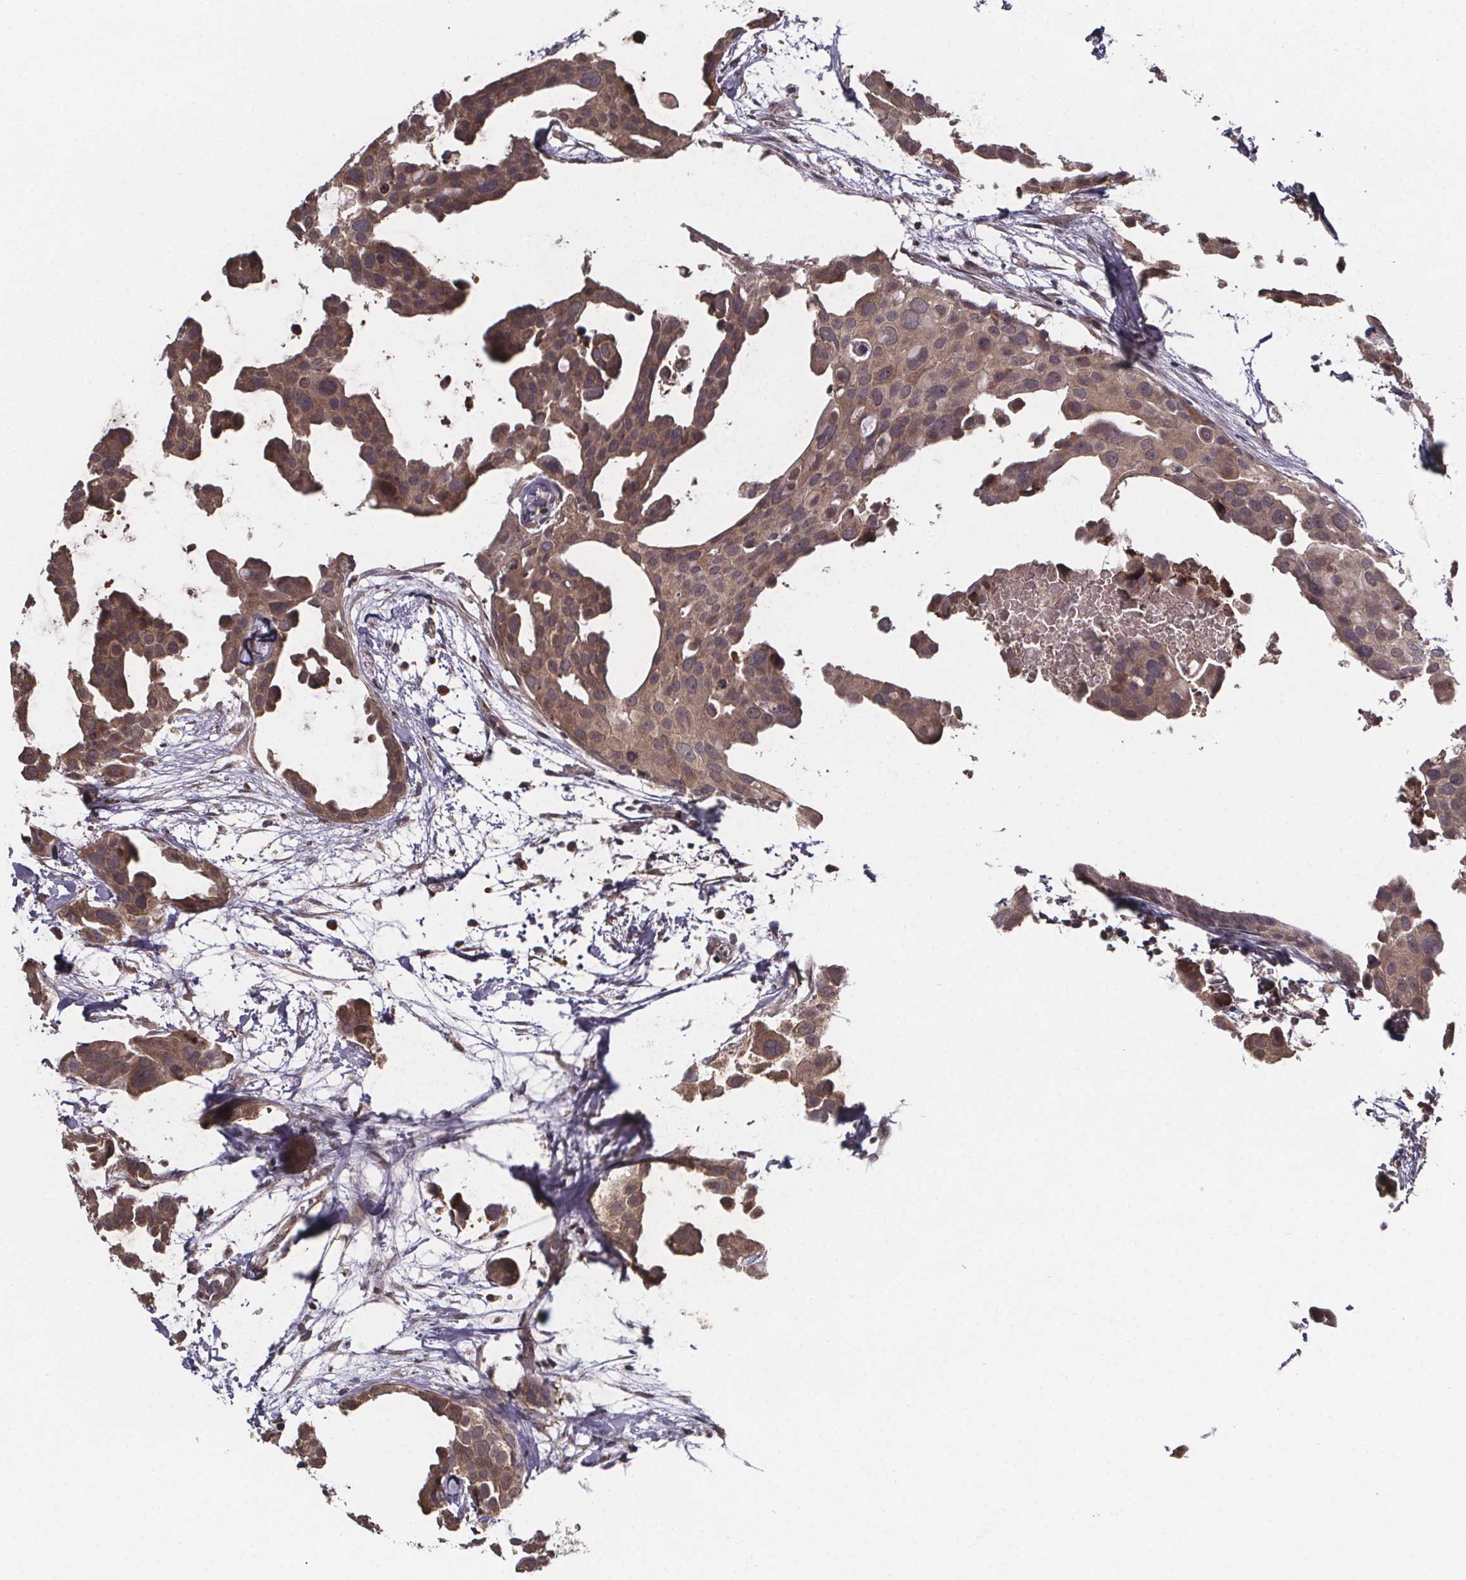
{"staining": {"intensity": "moderate", "quantity": ">75%", "location": "cytoplasmic/membranous"}, "tissue": "breast cancer", "cell_type": "Tumor cells", "image_type": "cancer", "snomed": [{"axis": "morphology", "description": "Duct carcinoma"}, {"axis": "topography", "description": "Breast"}], "caption": "Breast cancer stained for a protein exhibits moderate cytoplasmic/membranous positivity in tumor cells.", "gene": "SAT1", "patient": {"sex": "female", "age": 38}}